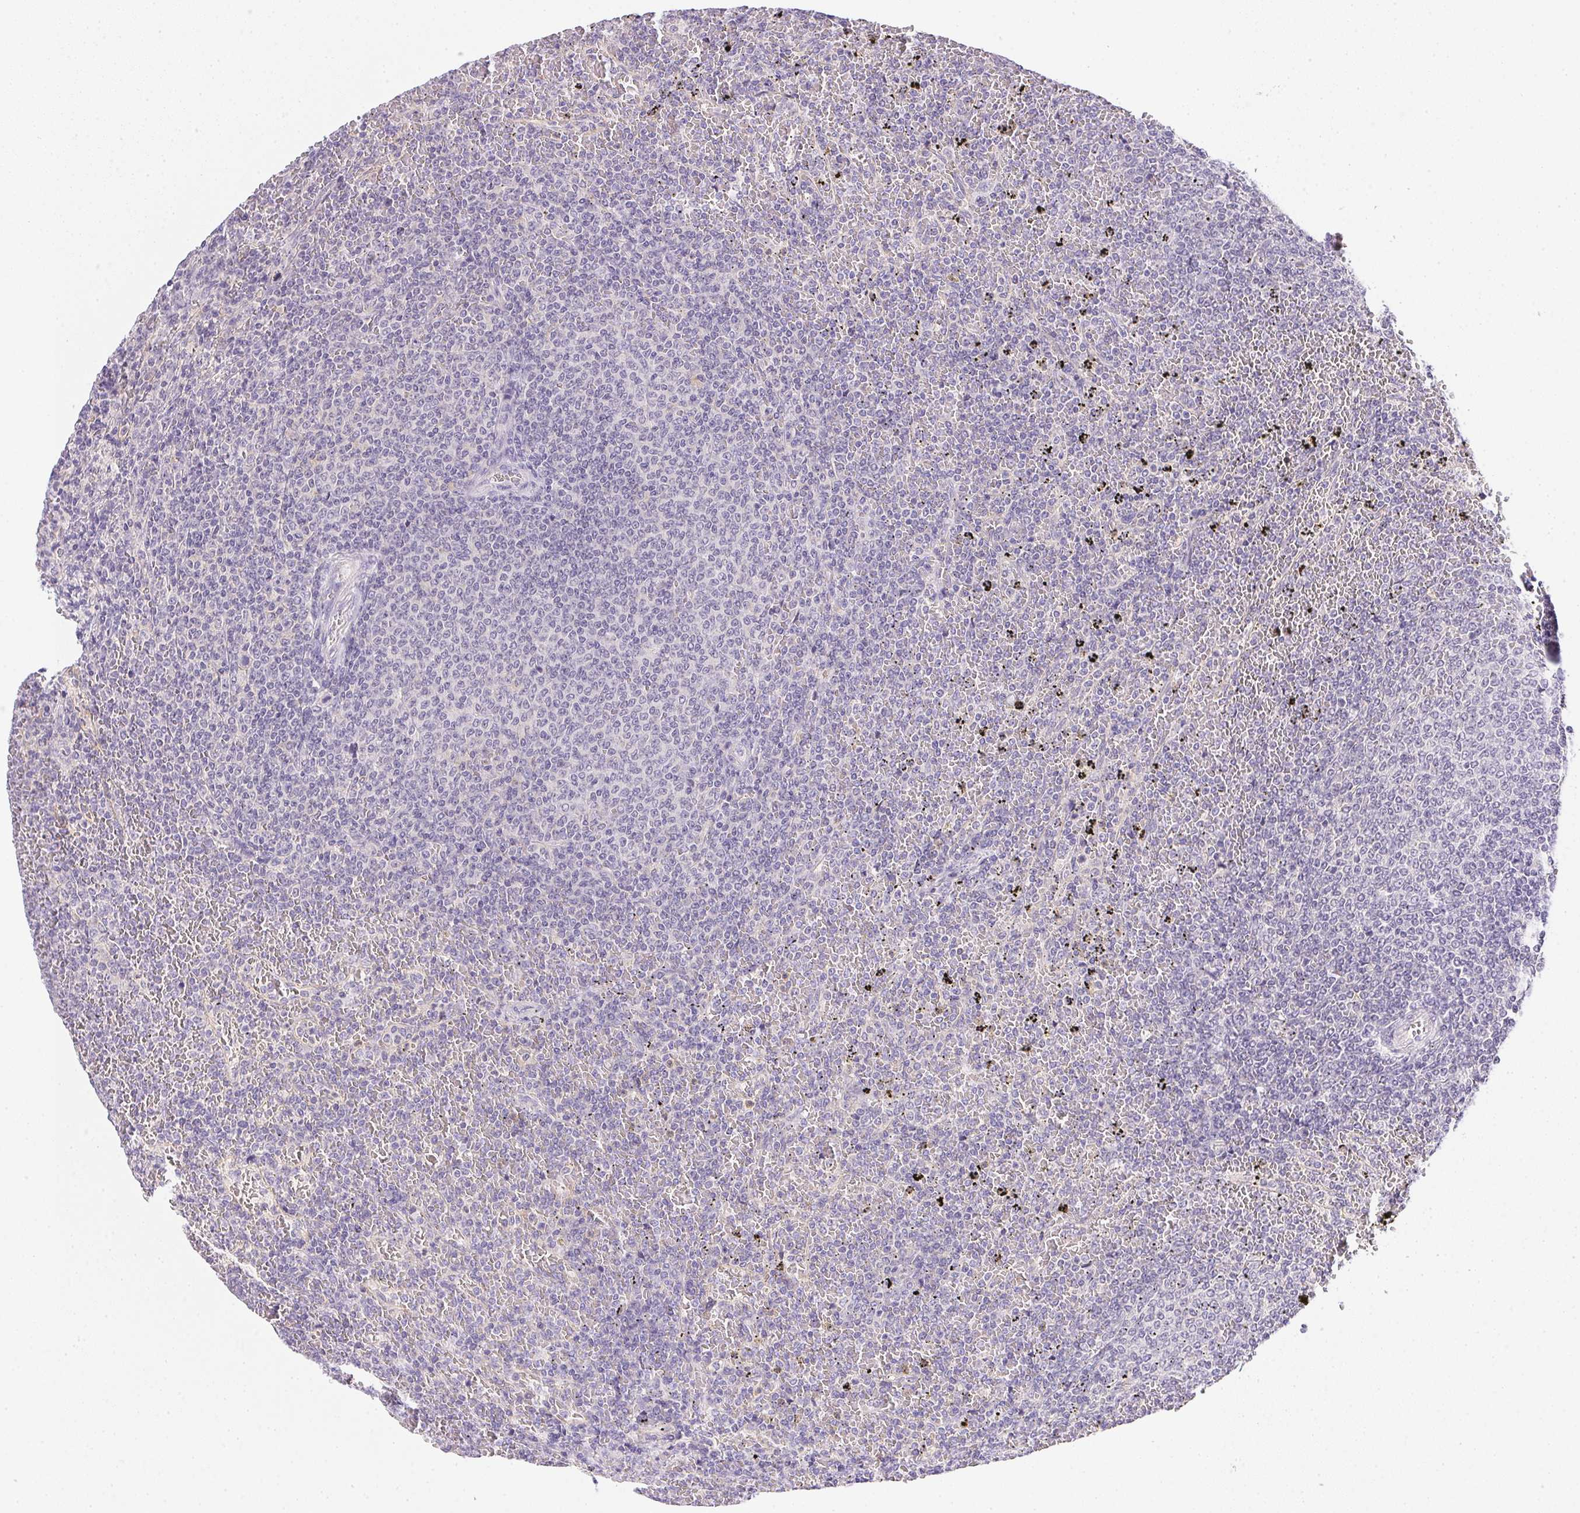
{"staining": {"intensity": "negative", "quantity": "none", "location": "none"}, "tissue": "lymphoma", "cell_type": "Tumor cells", "image_type": "cancer", "snomed": [{"axis": "morphology", "description": "Malignant lymphoma, non-Hodgkin's type, Low grade"}, {"axis": "topography", "description": "Spleen"}], "caption": "High magnification brightfield microscopy of lymphoma stained with DAB (3,3'-diaminobenzidine) (brown) and counterstained with hematoxylin (blue): tumor cells show no significant positivity.", "gene": "SLC17A7", "patient": {"sex": "female", "age": 77}}